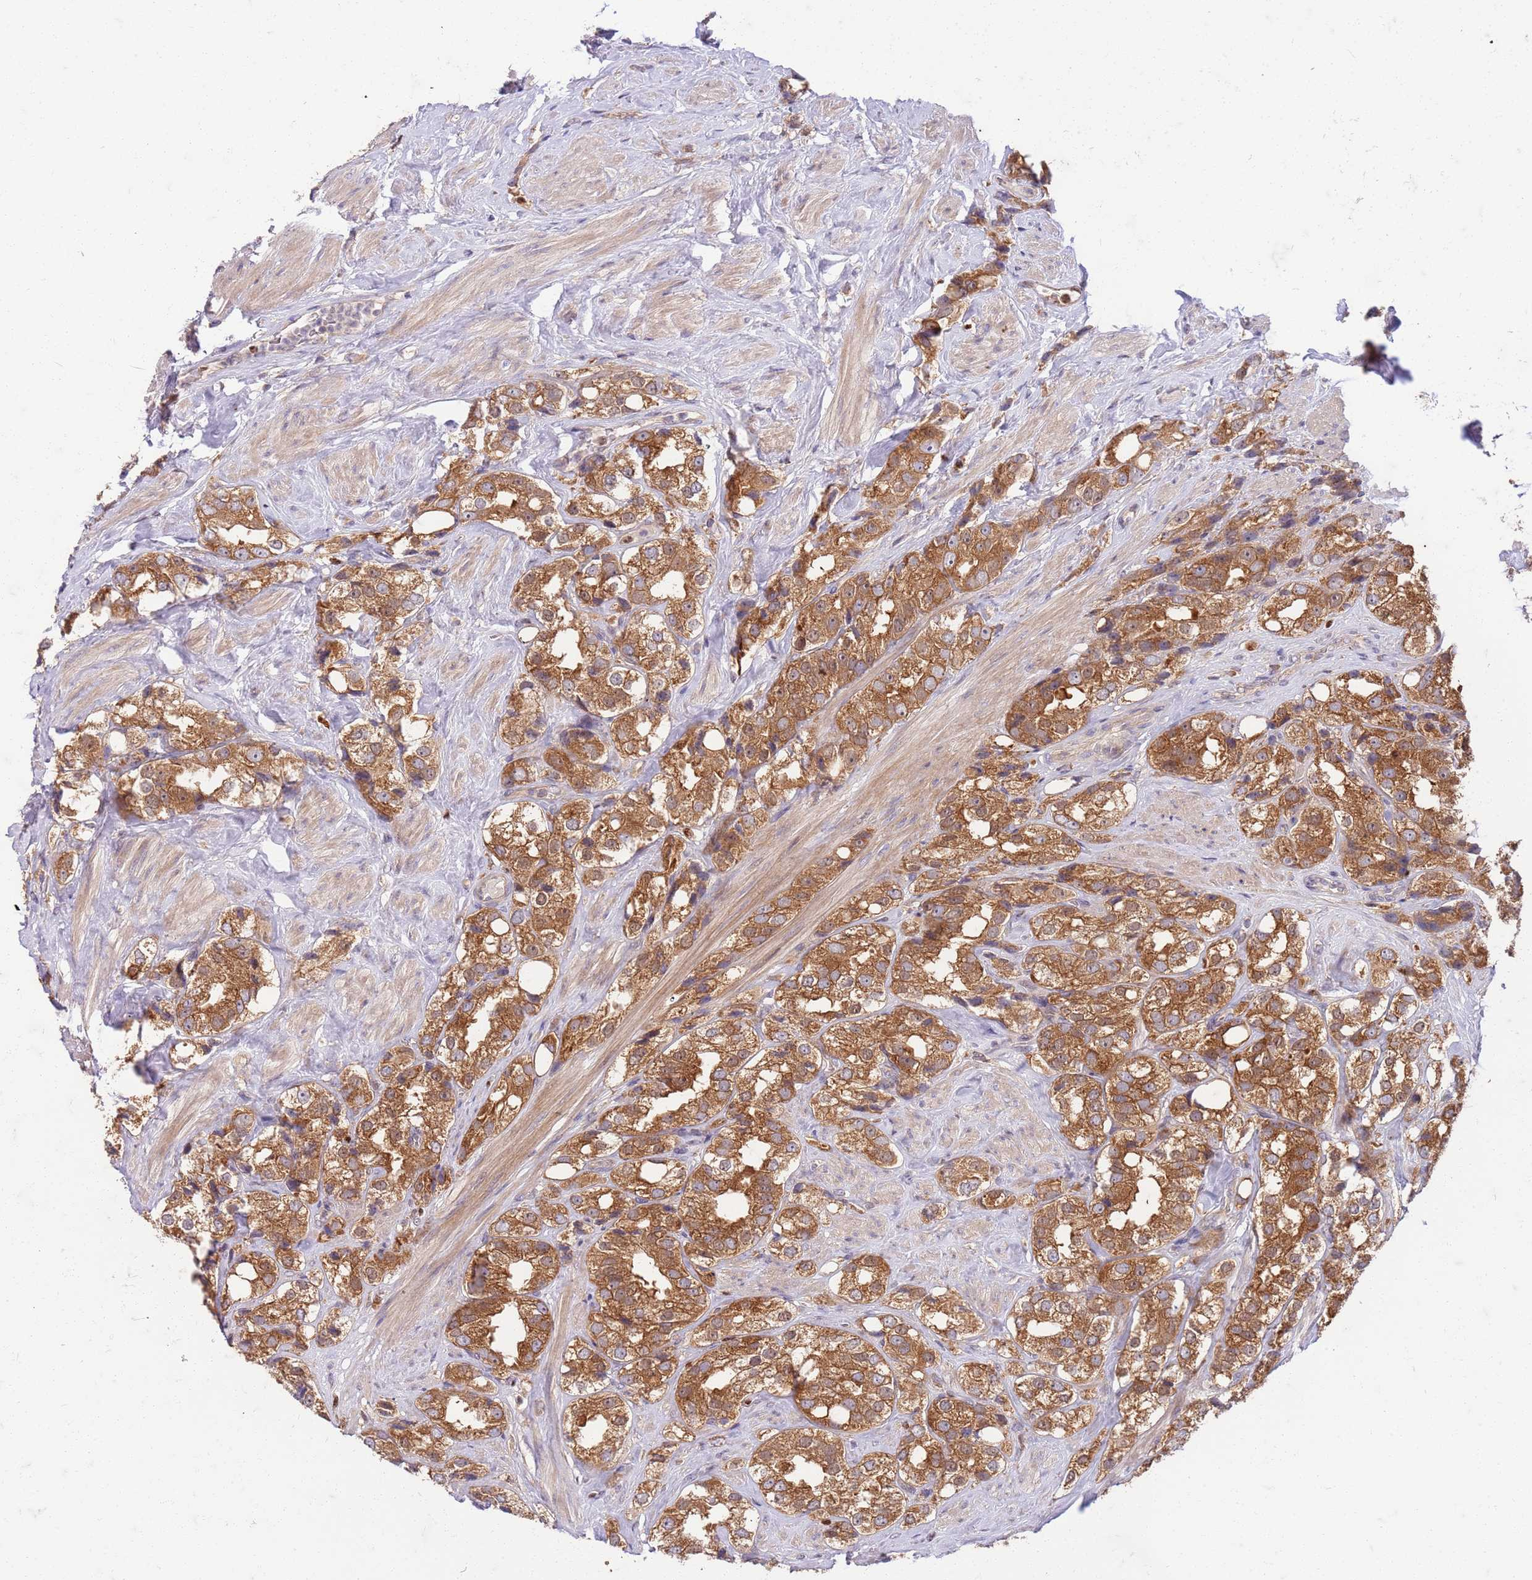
{"staining": {"intensity": "moderate", "quantity": ">75%", "location": "cytoplasmic/membranous"}, "tissue": "prostate cancer", "cell_type": "Tumor cells", "image_type": "cancer", "snomed": [{"axis": "morphology", "description": "Adenocarcinoma, NOS"}, {"axis": "topography", "description": "Prostate"}], "caption": "Immunohistochemical staining of human prostate adenocarcinoma reveals medium levels of moderate cytoplasmic/membranous staining in approximately >75% of tumor cells. (Brightfield microscopy of DAB IHC at high magnification).", "gene": "OSBP", "patient": {"sex": "male", "age": 79}}